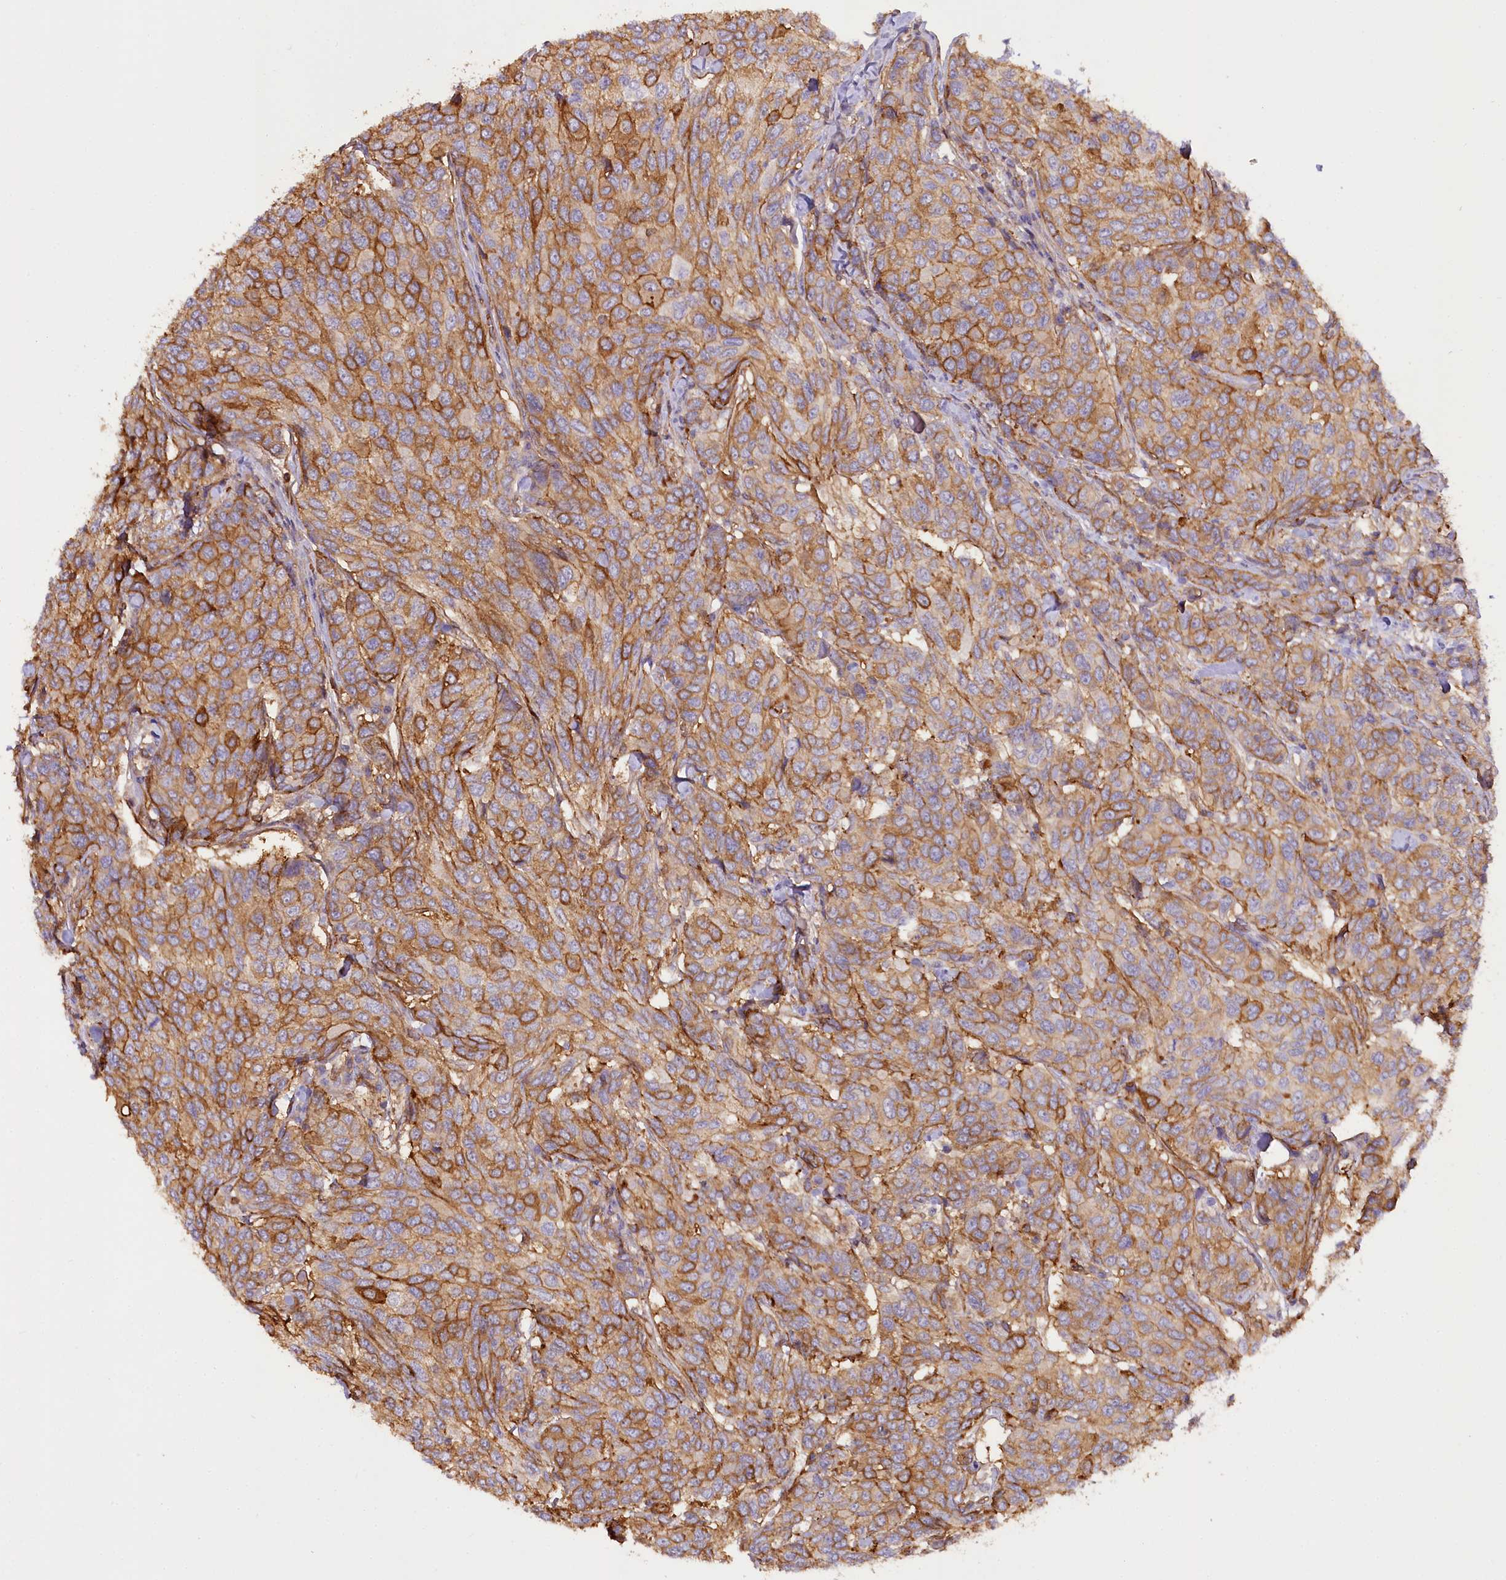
{"staining": {"intensity": "moderate", "quantity": ">75%", "location": "cytoplasmic/membranous"}, "tissue": "breast cancer", "cell_type": "Tumor cells", "image_type": "cancer", "snomed": [{"axis": "morphology", "description": "Duct carcinoma"}, {"axis": "topography", "description": "Breast"}], "caption": "This is a micrograph of immunohistochemistry staining of breast cancer, which shows moderate staining in the cytoplasmic/membranous of tumor cells.", "gene": "SYNPO2", "patient": {"sex": "female", "age": 55}}